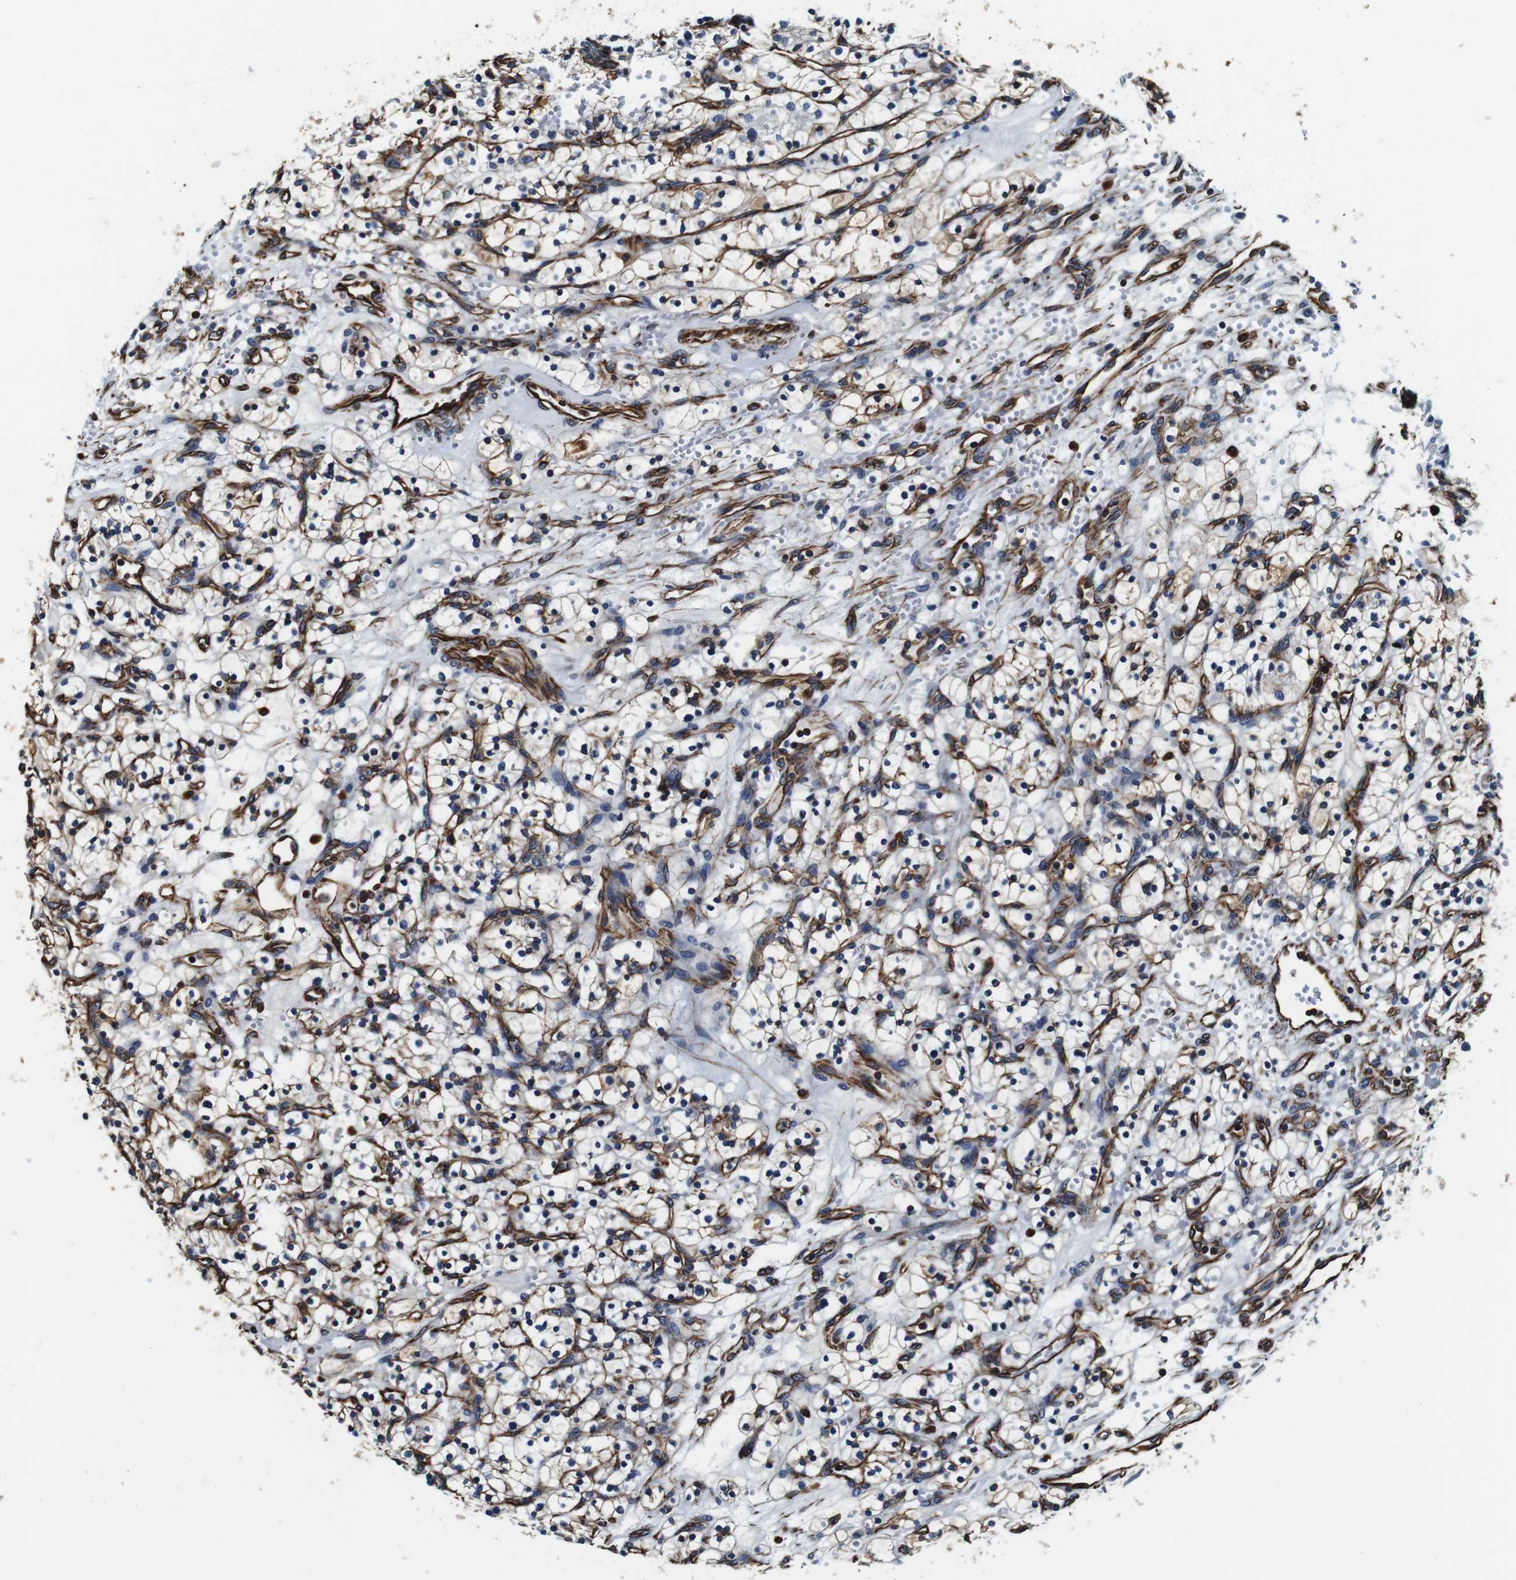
{"staining": {"intensity": "weak", "quantity": ">75%", "location": "cytoplasmic/membranous"}, "tissue": "renal cancer", "cell_type": "Tumor cells", "image_type": "cancer", "snomed": [{"axis": "morphology", "description": "Adenocarcinoma, NOS"}, {"axis": "topography", "description": "Kidney"}], "caption": "Renal cancer (adenocarcinoma) was stained to show a protein in brown. There is low levels of weak cytoplasmic/membranous positivity in about >75% of tumor cells.", "gene": "GJE1", "patient": {"sex": "female", "age": 57}}